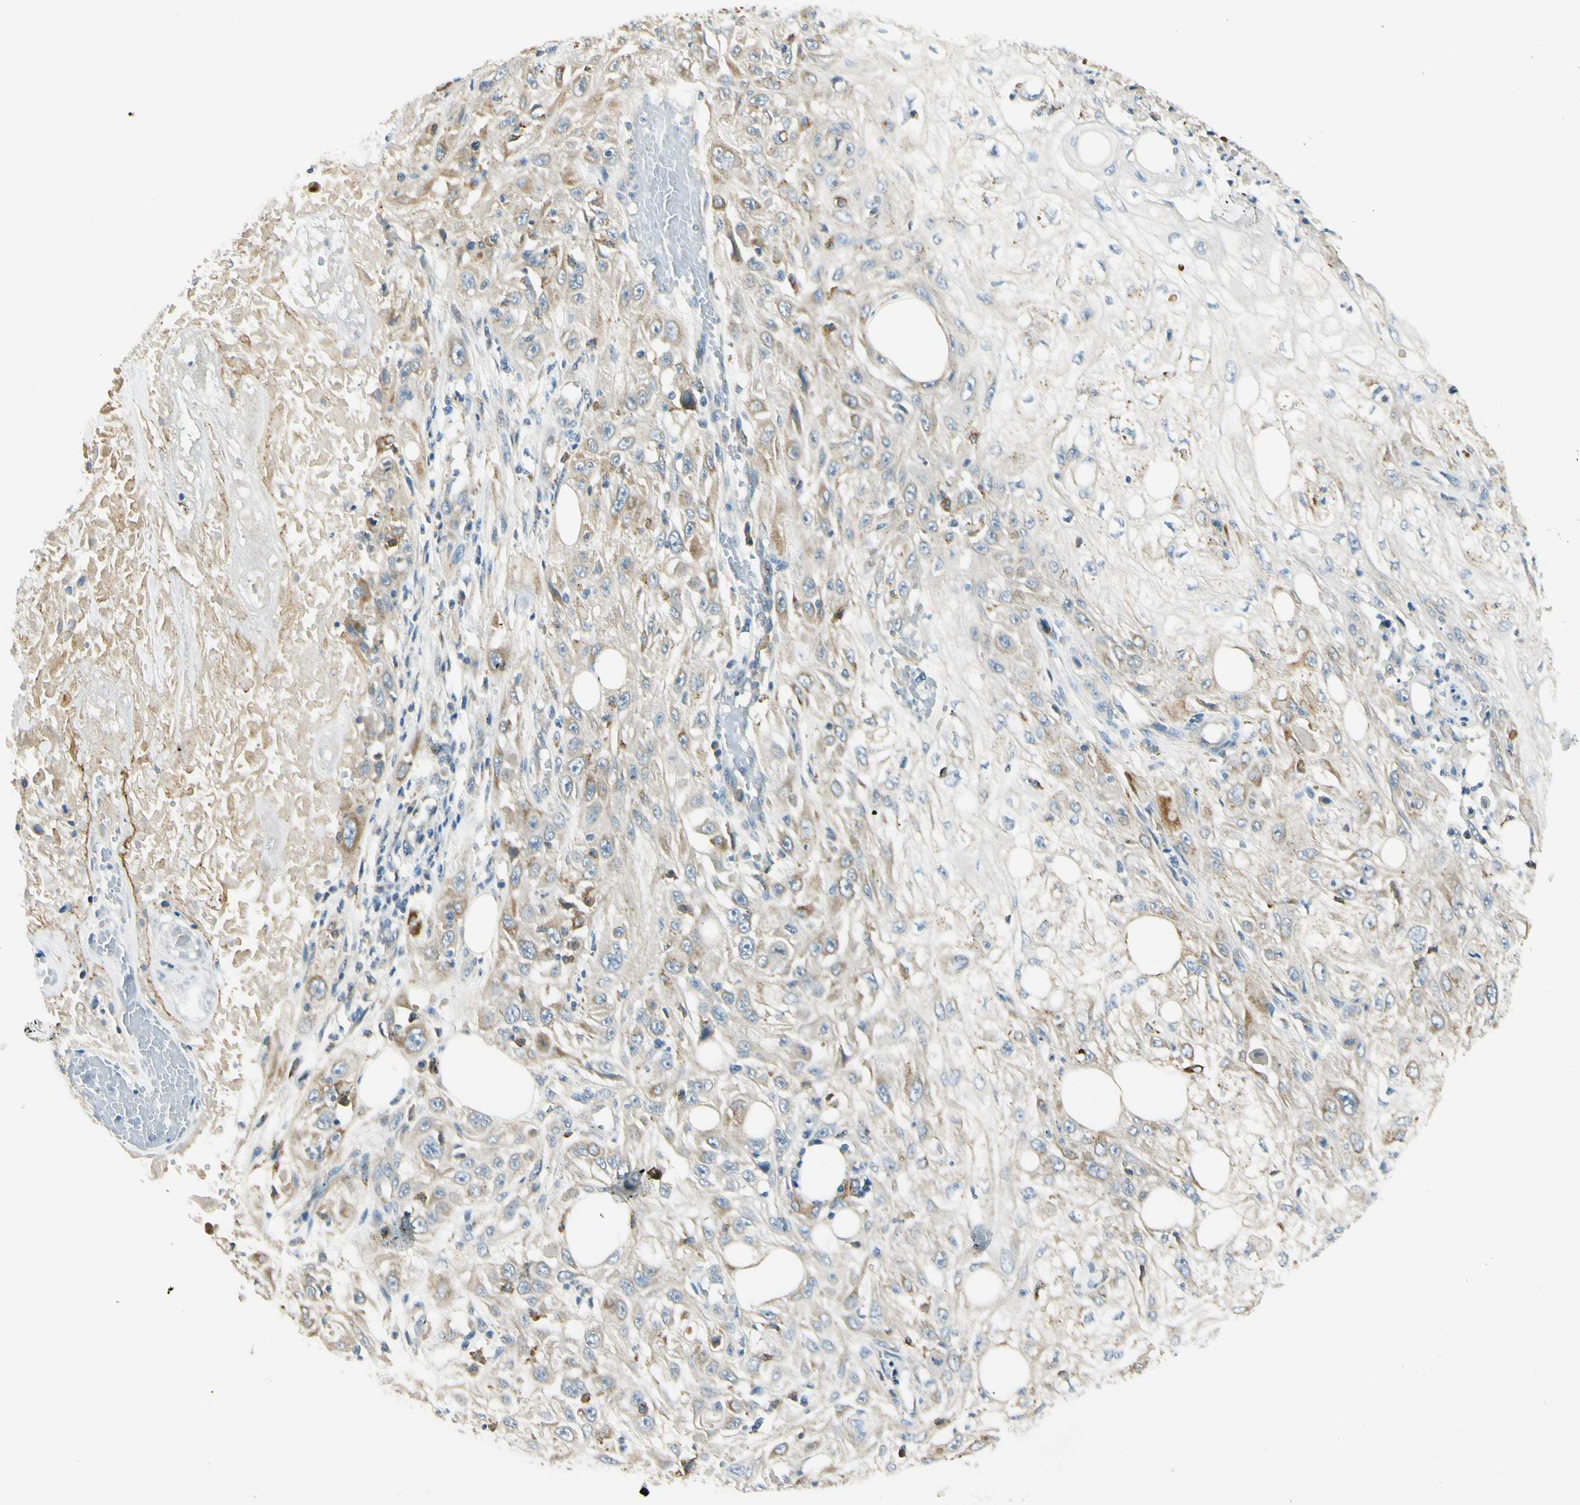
{"staining": {"intensity": "moderate", "quantity": "<25%", "location": "cytoplasmic/membranous"}, "tissue": "skin cancer", "cell_type": "Tumor cells", "image_type": "cancer", "snomed": [{"axis": "morphology", "description": "Squamous cell carcinoma, NOS"}, {"axis": "topography", "description": "Skin"}], "caption": "Squamous cell carcinoma (skin) stained for a protein displays moderate cytoplasmic/membranous positivity in tumor cells.", "gene": "LAMA3", "patient": {"sex": "male", "age": 75}}